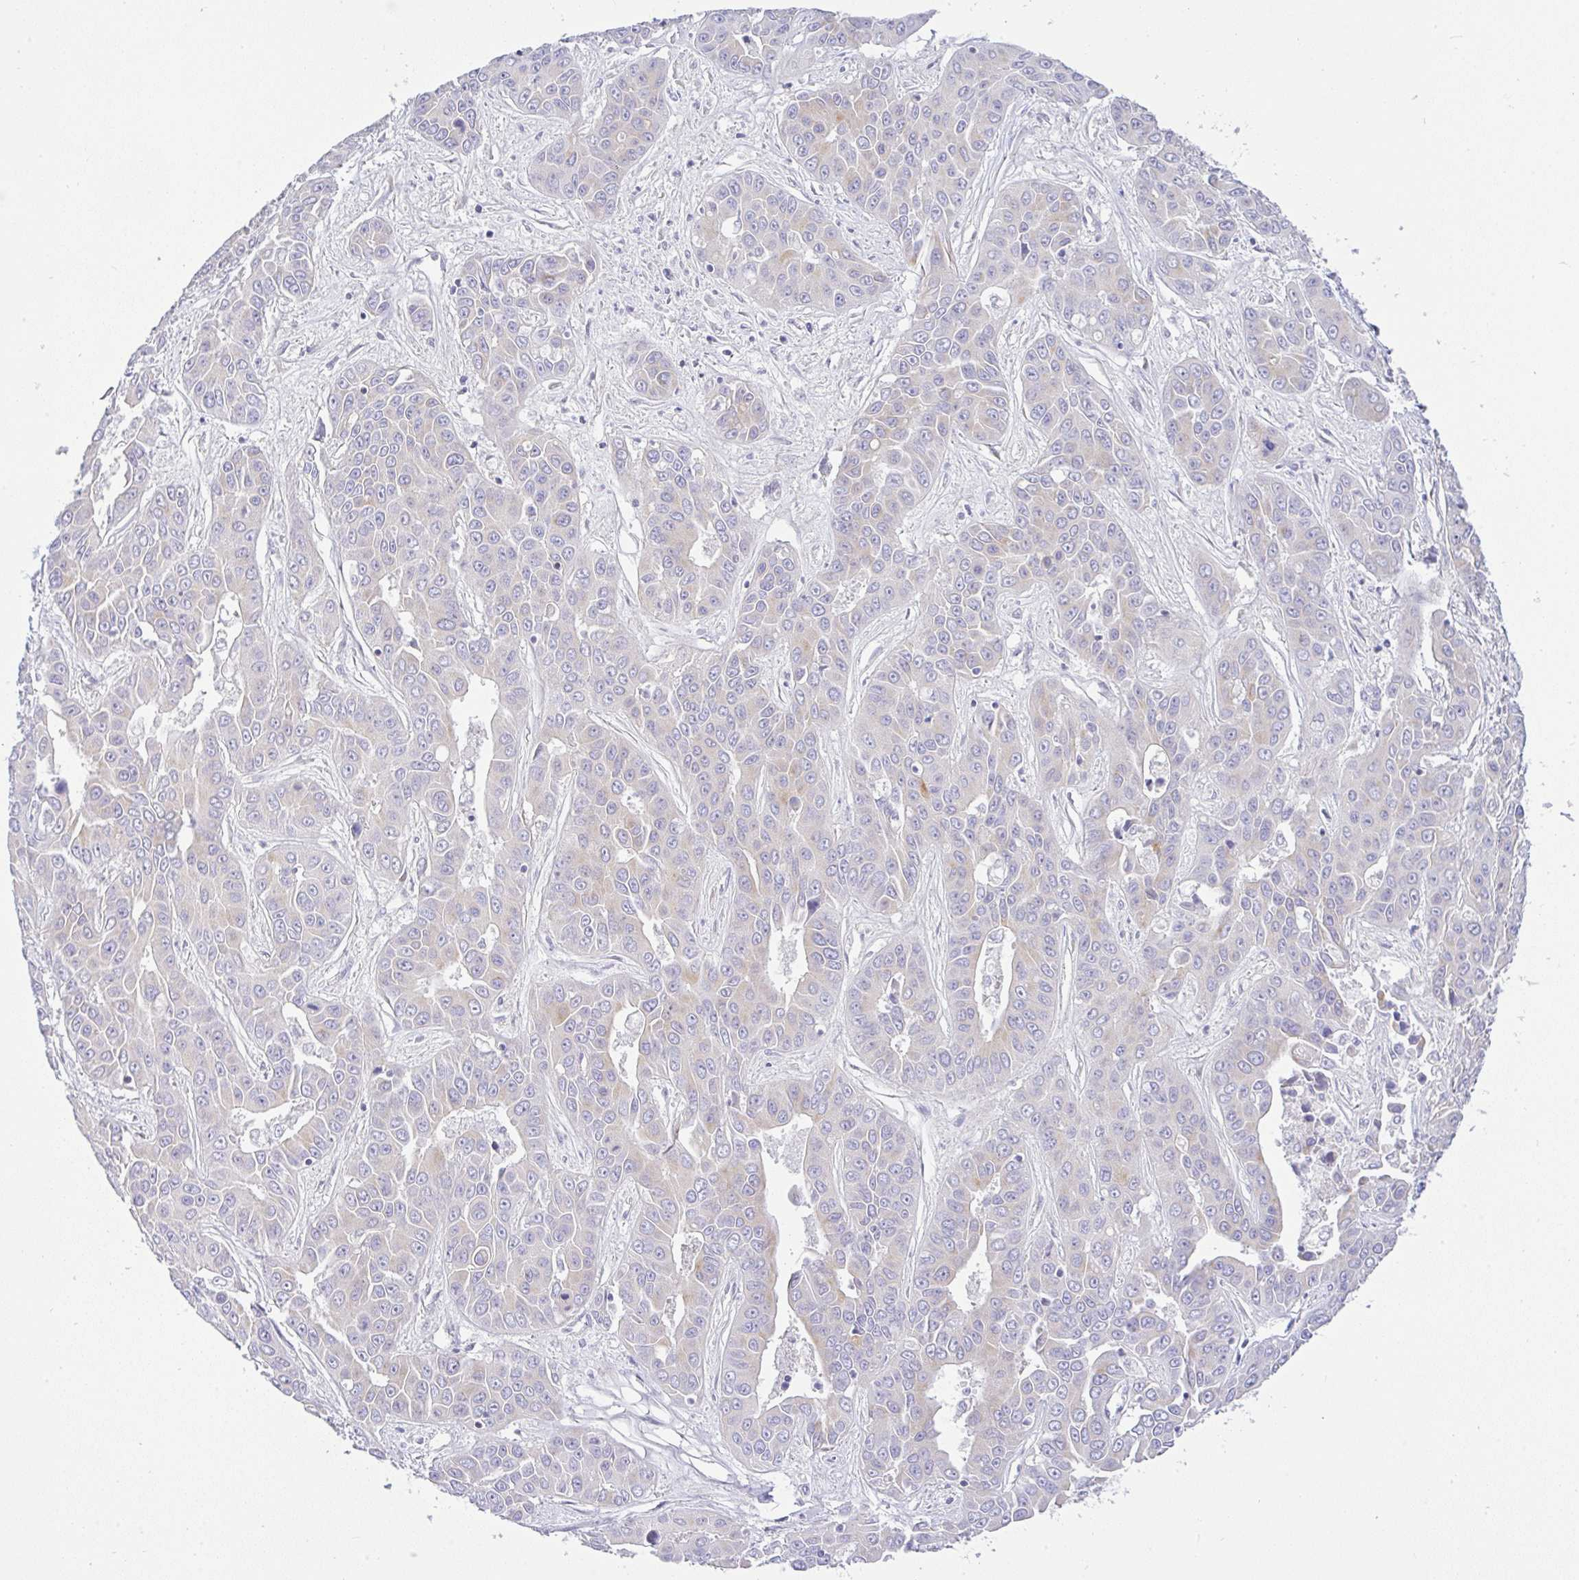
{"staining": {"intensity": "negative", "quantity": "none", "location": "none"}, "tissue": "liver cancer", "cell_type": "Tumor cells", "image_type": "cancer", "snomed": [{"axis": "morphology", "description": "Cholangiocarcinoma"}, {"axis": "topography", "description": "Liver"}], "caption": "Immunohistochemistry (IHC) of human cholangiocarcinoma (liver) demonstrates no positivity in tumor cells.", "gene": "FAM177A1", "patient": {"sex": "female", "age": 52}}